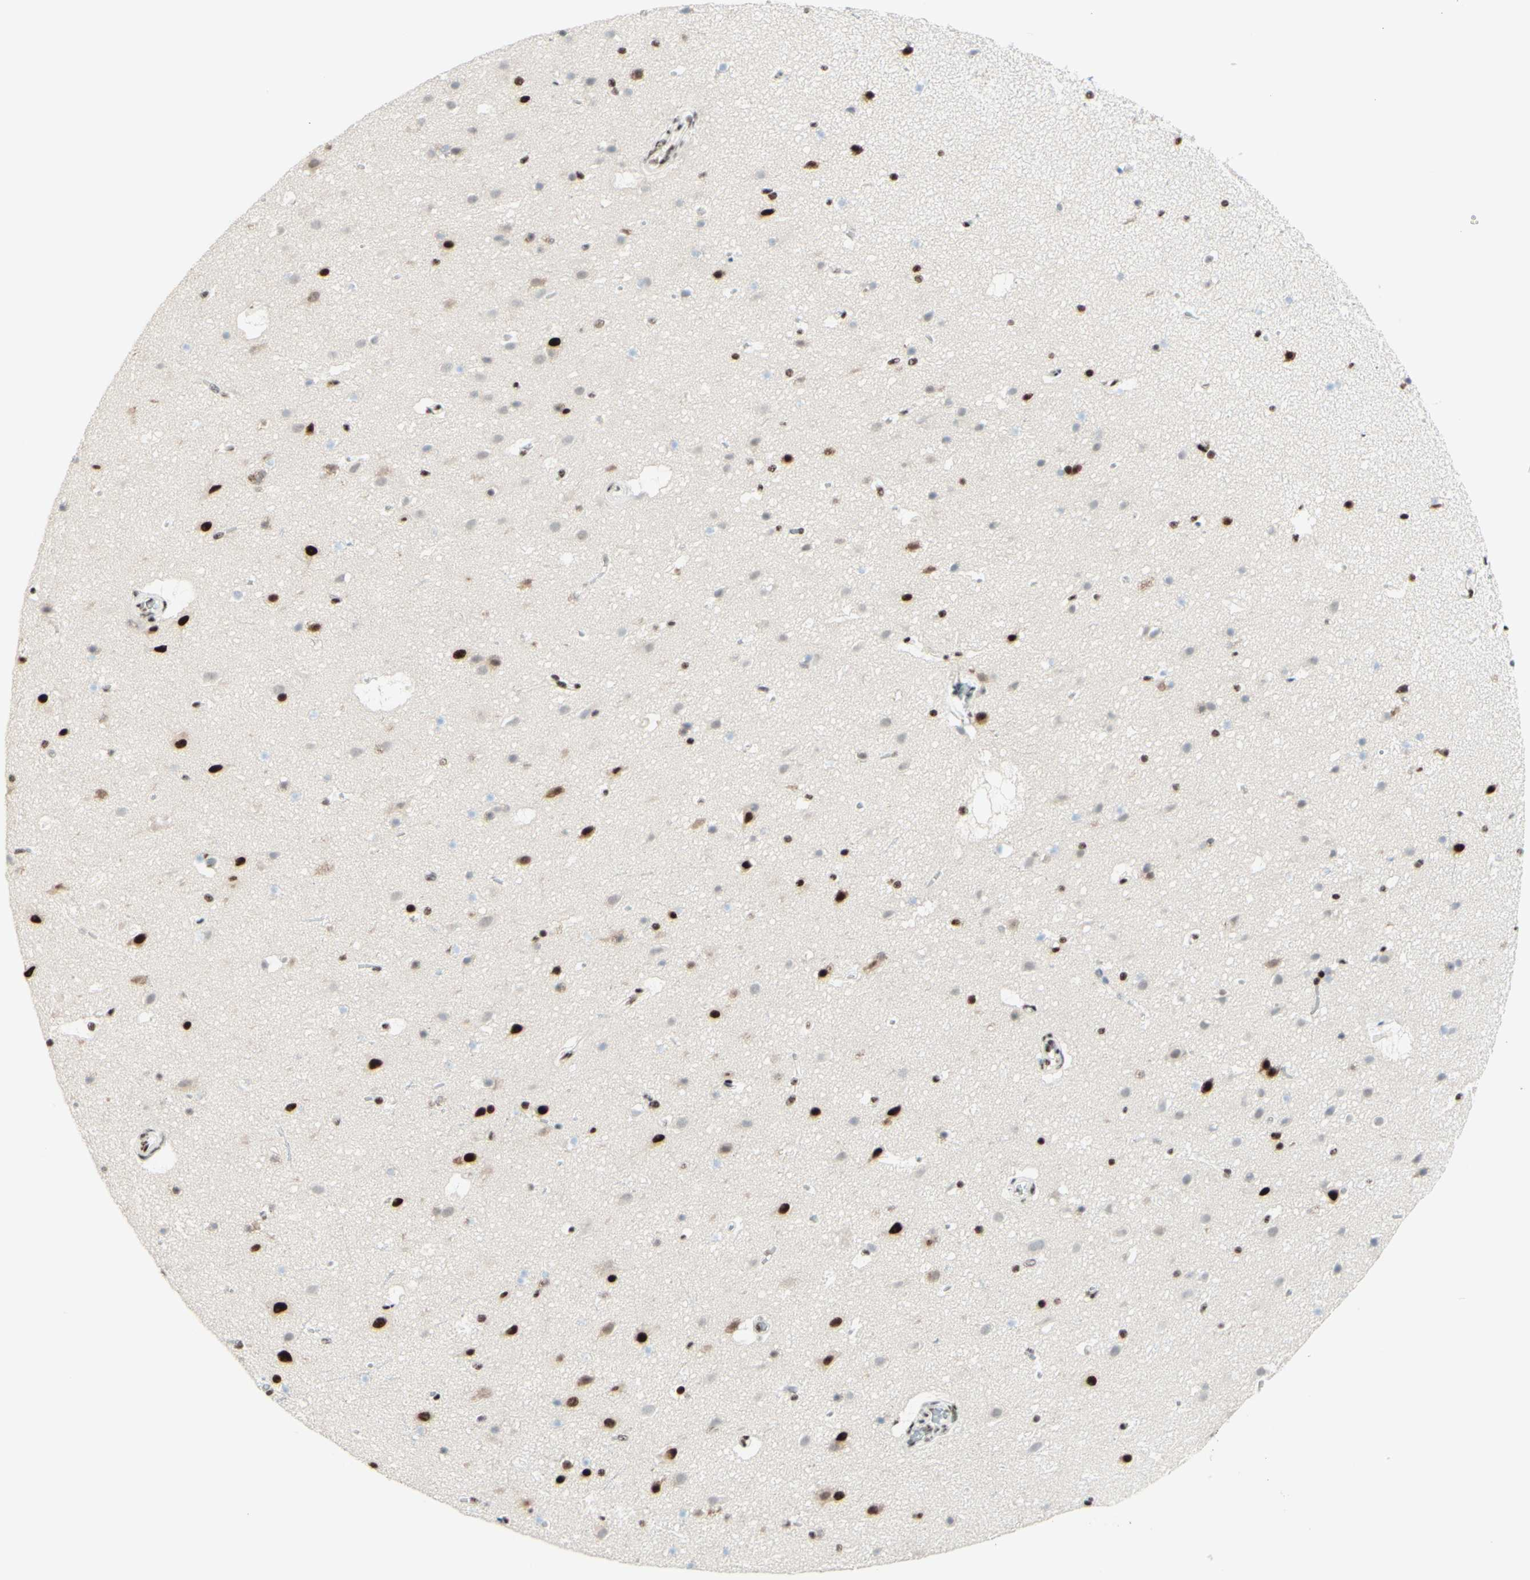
{"staining": {"intensity": "moderate", "quantity": ">75%", "location": "nuclear"}, "tissue": "cerebral cortex", "cell_type": "Endothelial cells", "image_type": "normal", "snomed": [{"axis": "morphology", "description": "Normal tissue, NOS"}, {"axis": "topography", "description": "Cerebral cortex"}], "caption": "Endothelial cells display medium levels of moderate nuclear staining in approximately >75% of cells in benign human cerebral cortex.", "gene": "WTAP", "patient": {"sex": "male", "age": 45}}